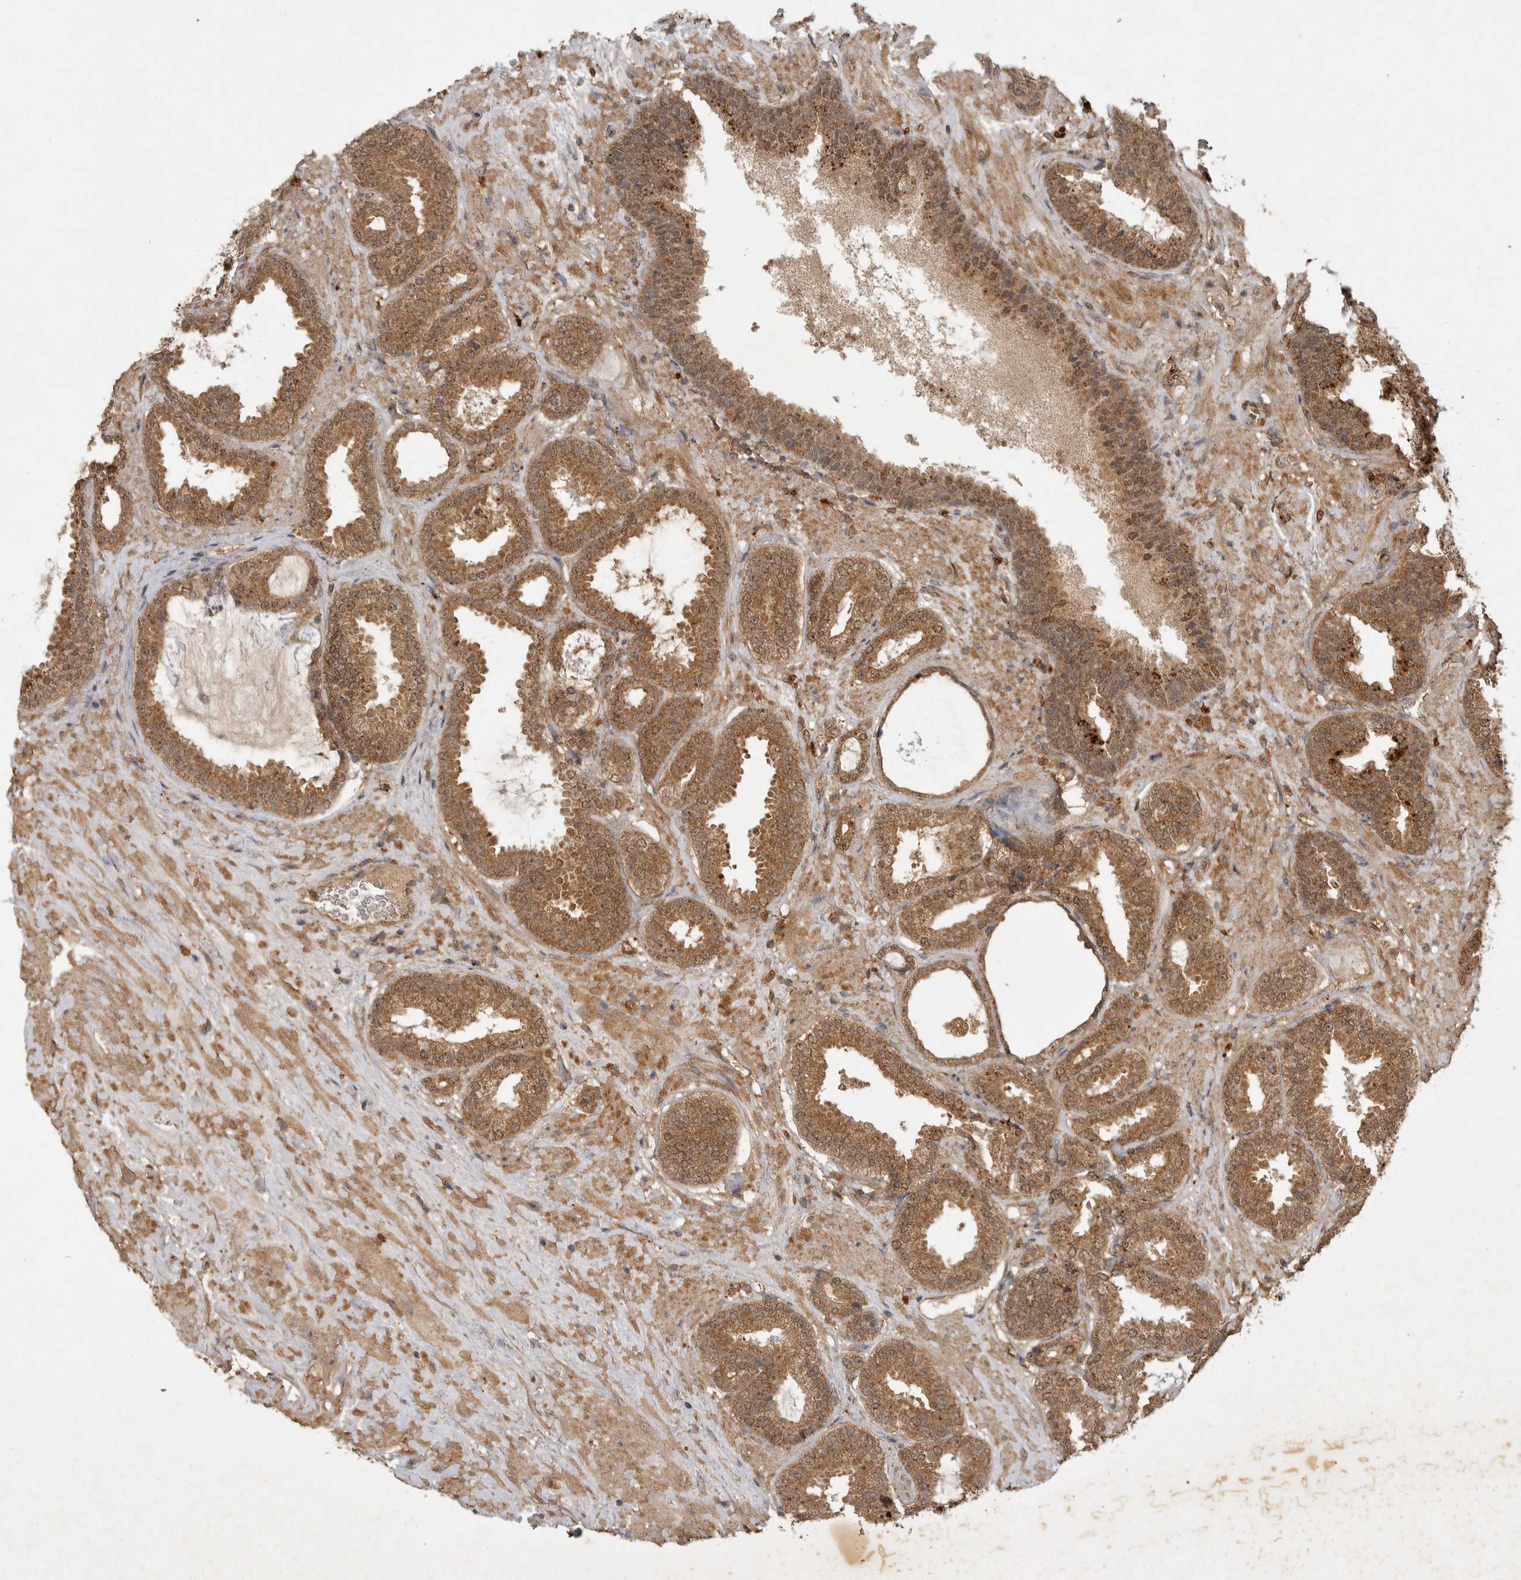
{"staining": {"intensity": "moderate", "quantity": ">75%", "location": "cytoplasmic/membranous,nuclear"}, "tissue": "prostate cancer", "cell_type": "Tumor cells", "image_type": "cancer", "snomed": [{"axis": "morphology", "description": "Adenocarcinoma, Low grade"}, {"axis": "topography", "description": "Prostate"}], "caption": "The photomicrograph shows immunohistochemical staining of adenocarcinoma (low-grade) (prostate). There is moderate cytoplasmic/membranous and nuclear staining is present in approximately >75% of tumor cells.", "gene": "ICOSLG", "patient": {"sex": "male", "age": 71}}